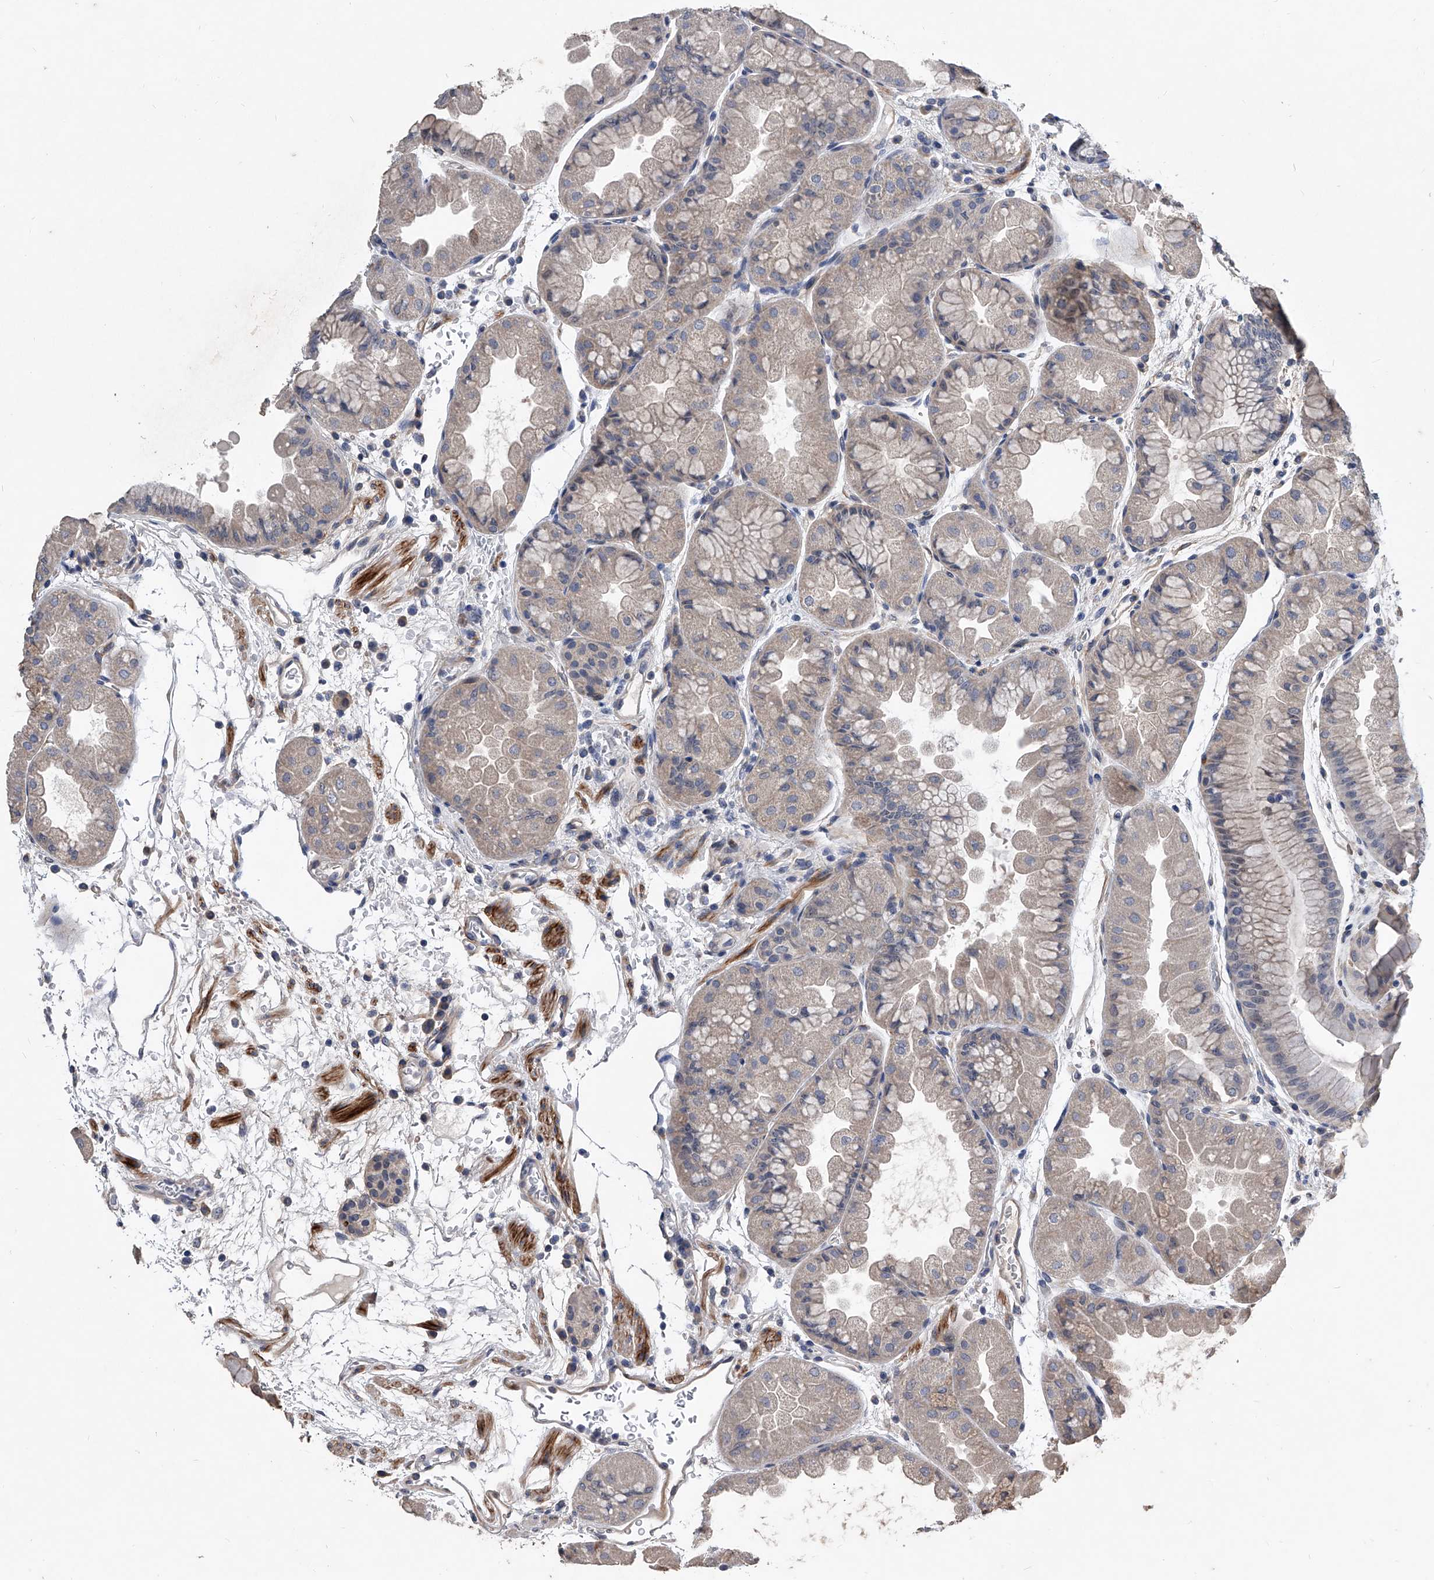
{"staining": {"intensity": "weak", "quantity": "25%-75%", "location": "cytoplasmic/membranous,nuclear"}, "tissue": "stomach", "cell_type": "Glandular cells", "image_type": "normal", "snomed": [{"axis": "morphology", "description": "Normal tissue, NOS"}, {"axis": "topography", "description": "Stomach, upper"}], "caption": "Unremarkable stomach shows weak cytoplasmic/membranous,nuclear expression in about 25%-75% of glandular cells.", "gene": "PHACTR1", "patient": {"sex": "male", "age": 47}}